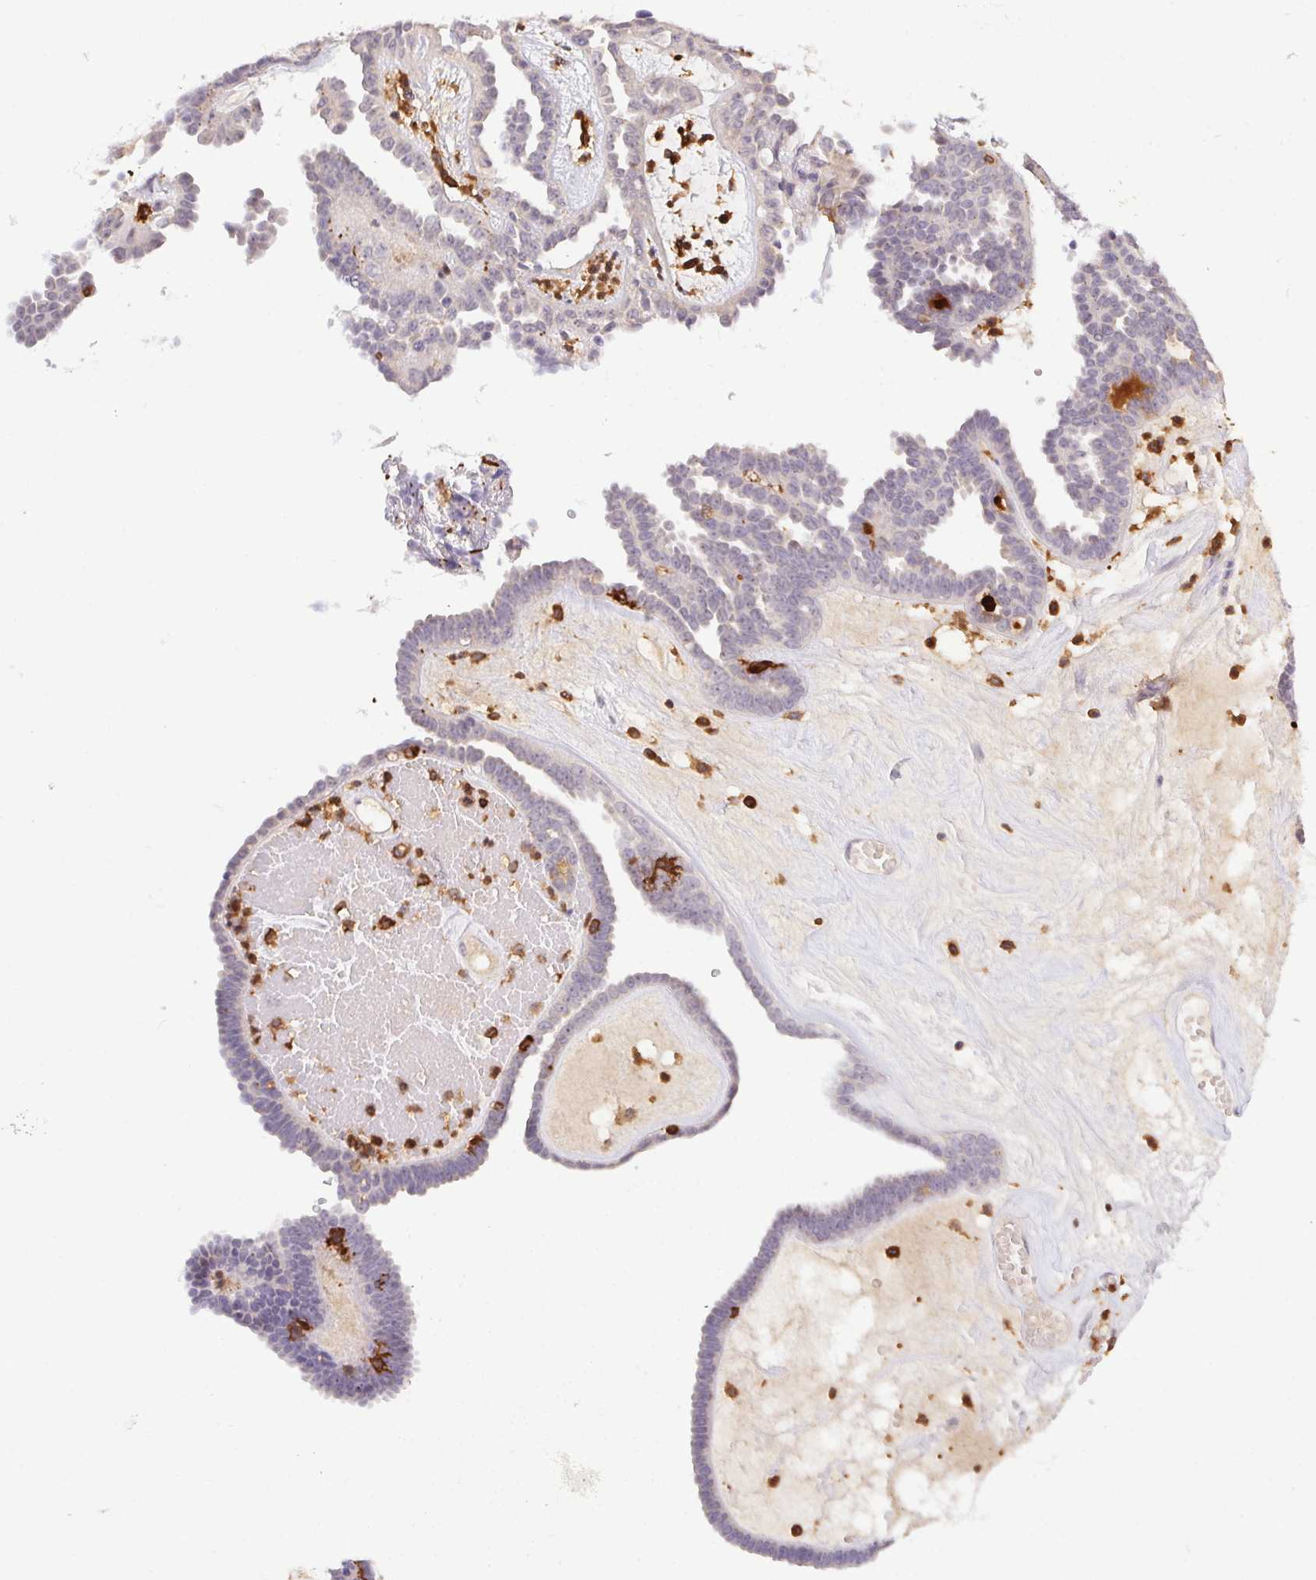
{"staining": {"intensity": "negative", "quantity": "none", "location": "none"}, "tissue": "ovarian cancer", "cell_type": "Tumor cells", "image_type": "cancer", "snomed": [{"axis": "morphology", "description": "Cystadenocarcinoma, serous, NOS"}, {"axis": "topography", "description": "Ovary"}], "caption": "Photomicrograph shows no protein positivity in tumor cells of ovarian serous cystadenocarcinoma tissue.", "gene": "APBB1IP", "patient": {"sex": "female", "age": 71}}